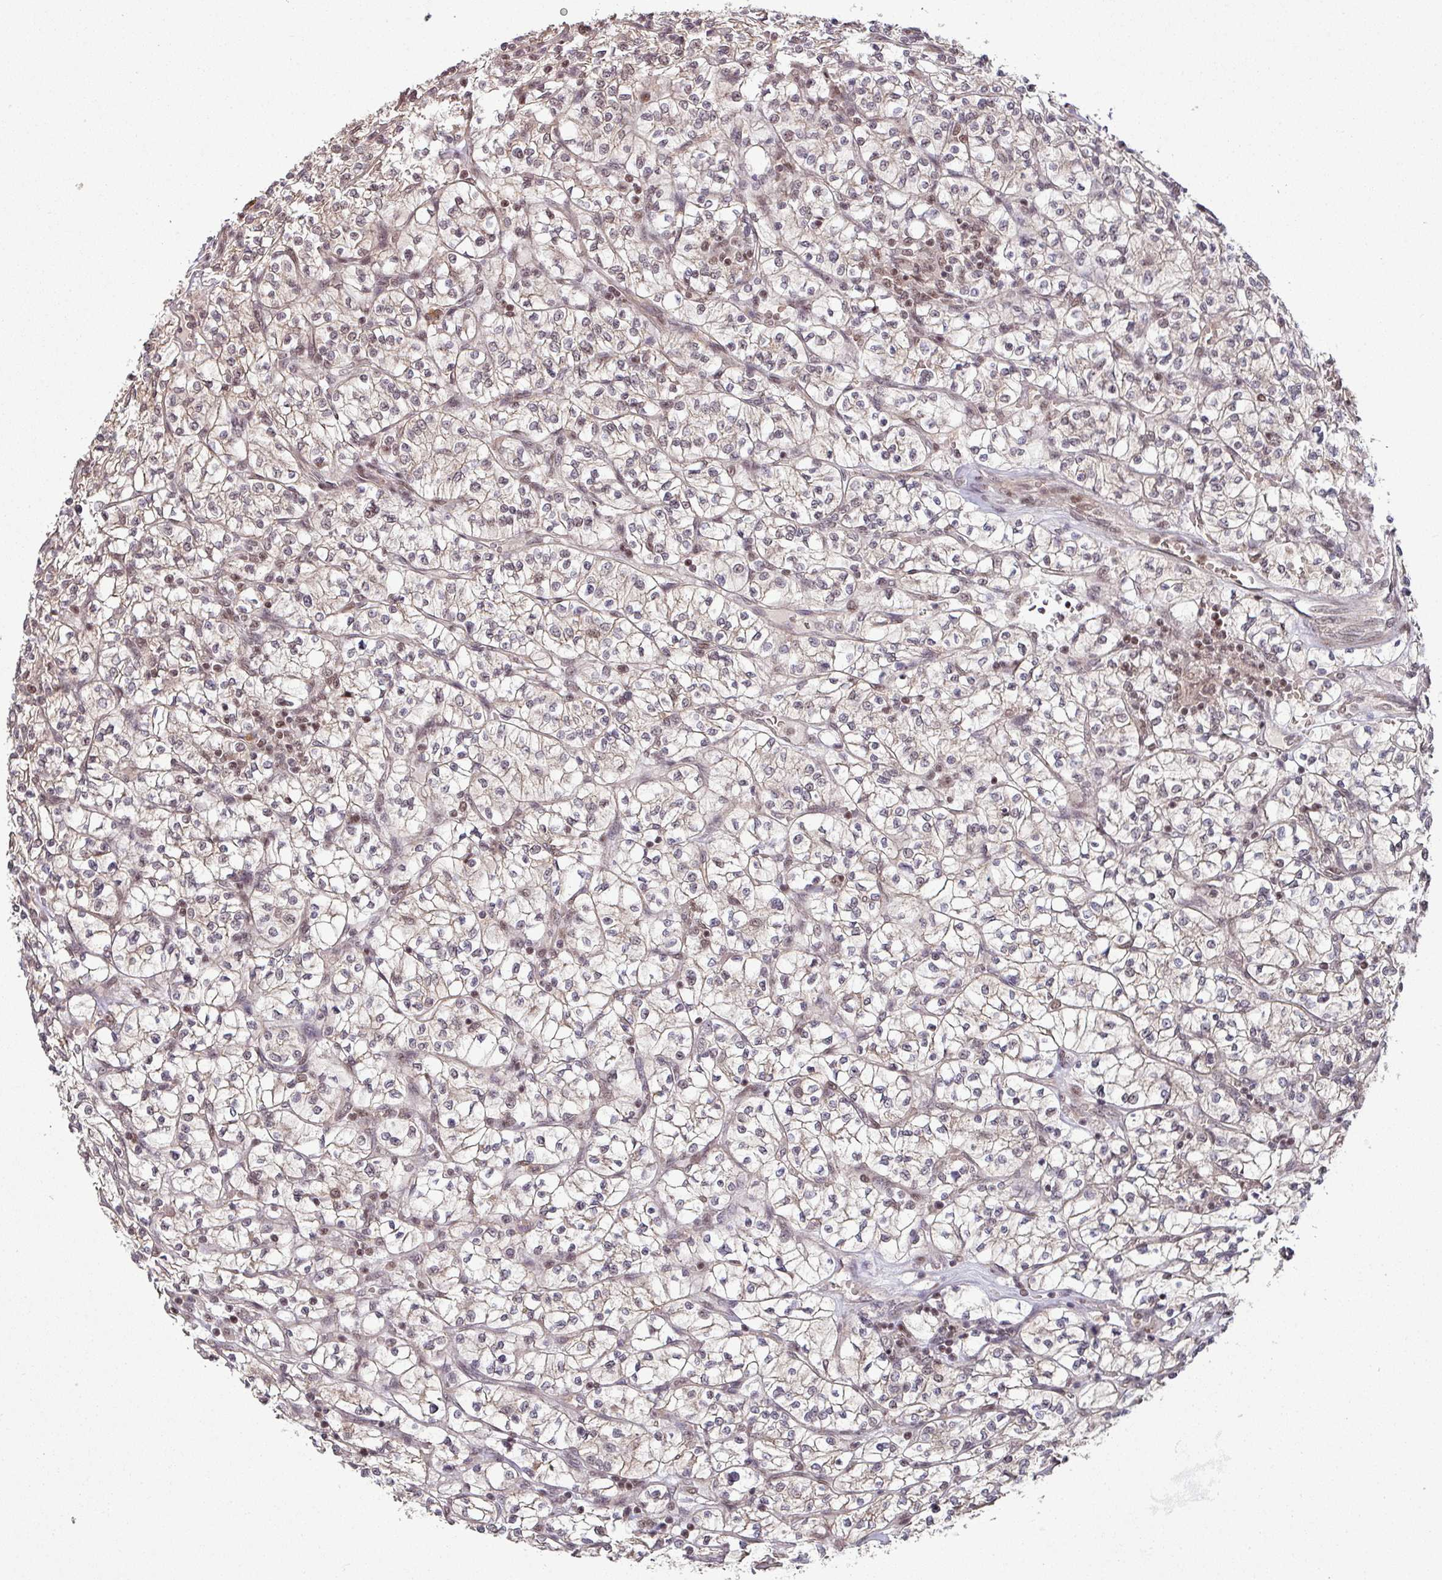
{"staining": {"intensity": "weak", "quantity": "25%-75%", "location": "cytoplasmic/membranous"}, "tissue": "renal cancer", "cell_type": "Tumor cells", "image_type": "cancer", "snomed": [{"axis": "morphology", "description": "Adenocarcinoma, NOS"}, {"axis": "topography", "description": "Kidney"}], "caption": "This is a micrograph of immunohistochemistry staining of renal adenocarcinoma, which shows weak positivity in the cytoplasmic/membranous of tumor cells.", "gene": "PHF23", "patient": {"sex": "female", "age": 64}}